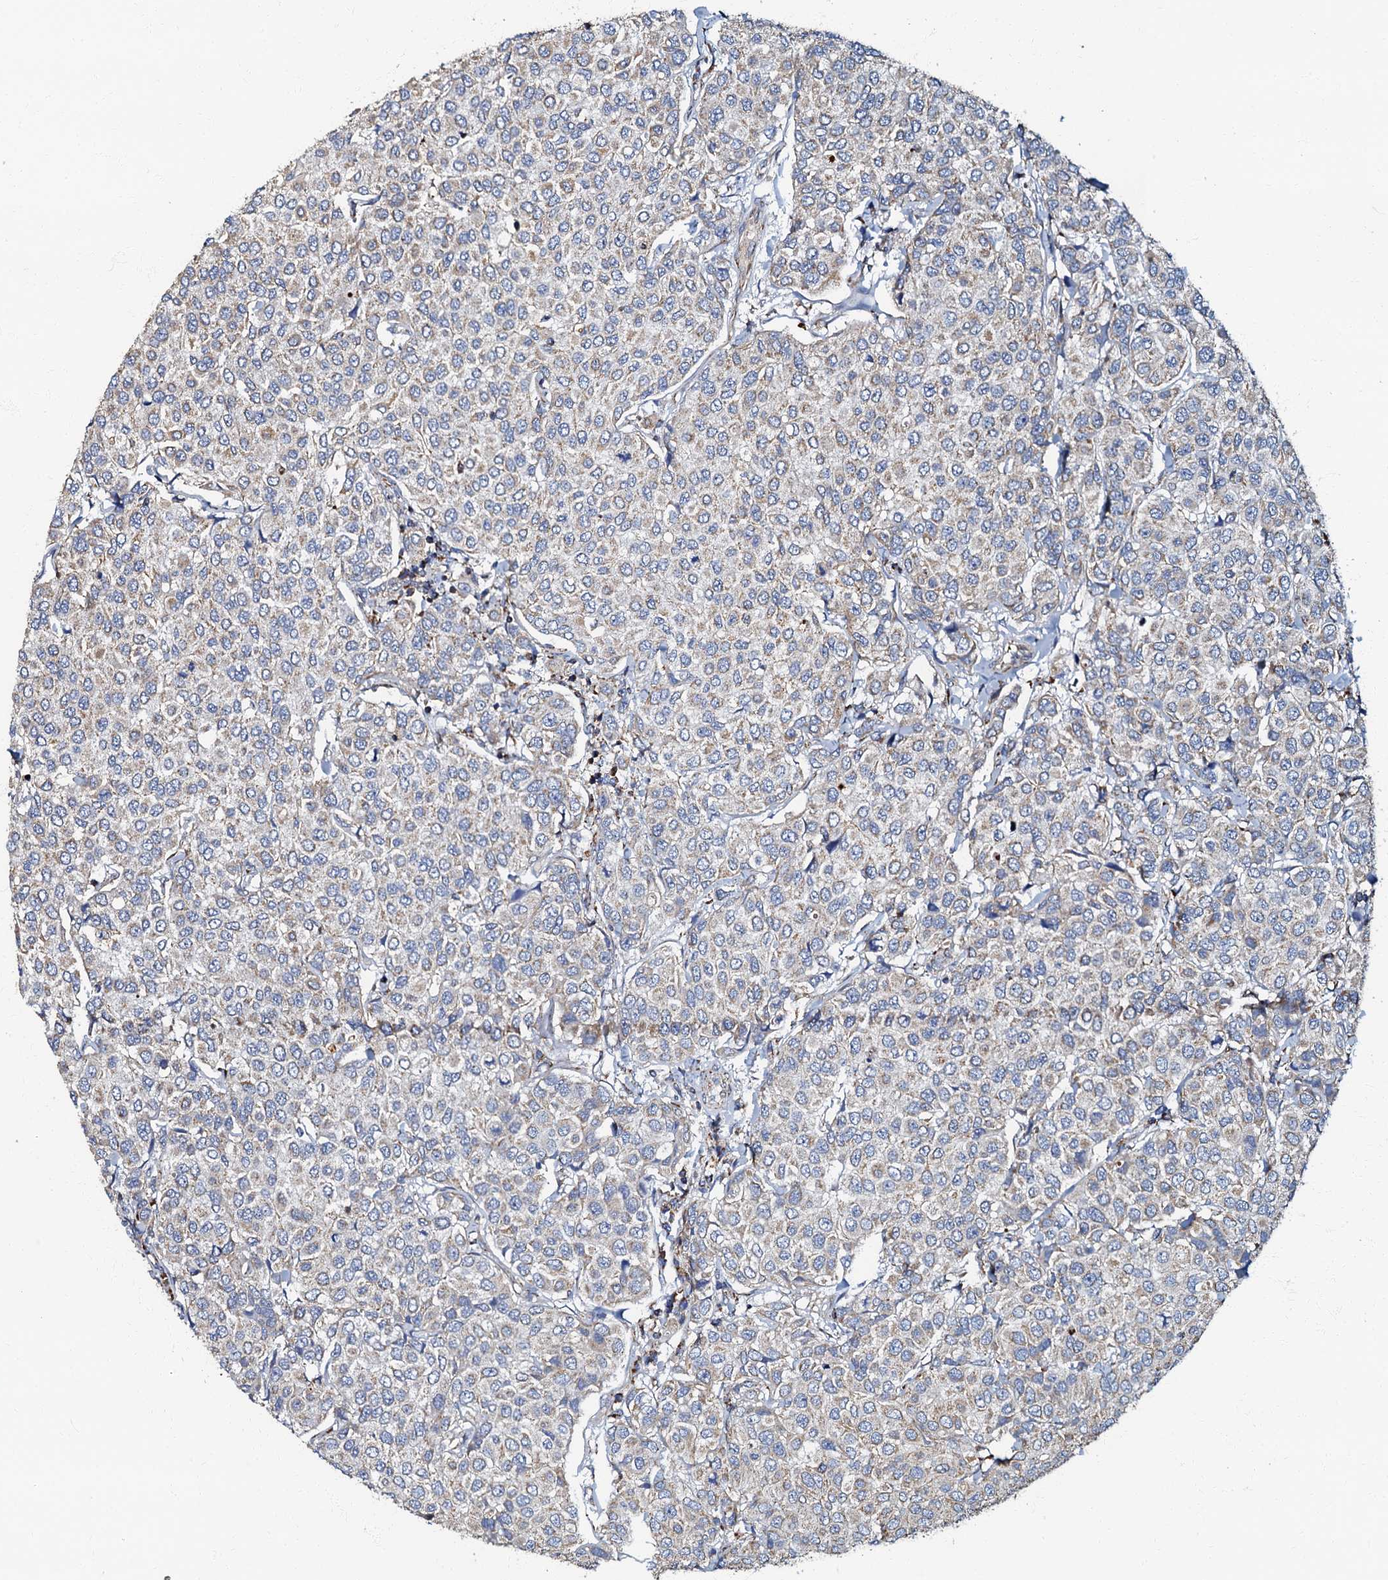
{"staining": {"intensity": "weak", "quantity": "<25%", "location": "cytoplasmic/membranous"}, "tissue": "breast cancer", "cell_type": "Tumor cells", "image_type": "cancer", "snomed": [{"axis": "morphology", "description": "Duct carcinoma"}, {"axis": "topography", "description": "Breast"}], "caption": "Breast cancer stained for a protein using IHC exhibits no staining tumor cells.", "gene": "NDUFA12", "patient": {"sex": "female", "age": 55}}